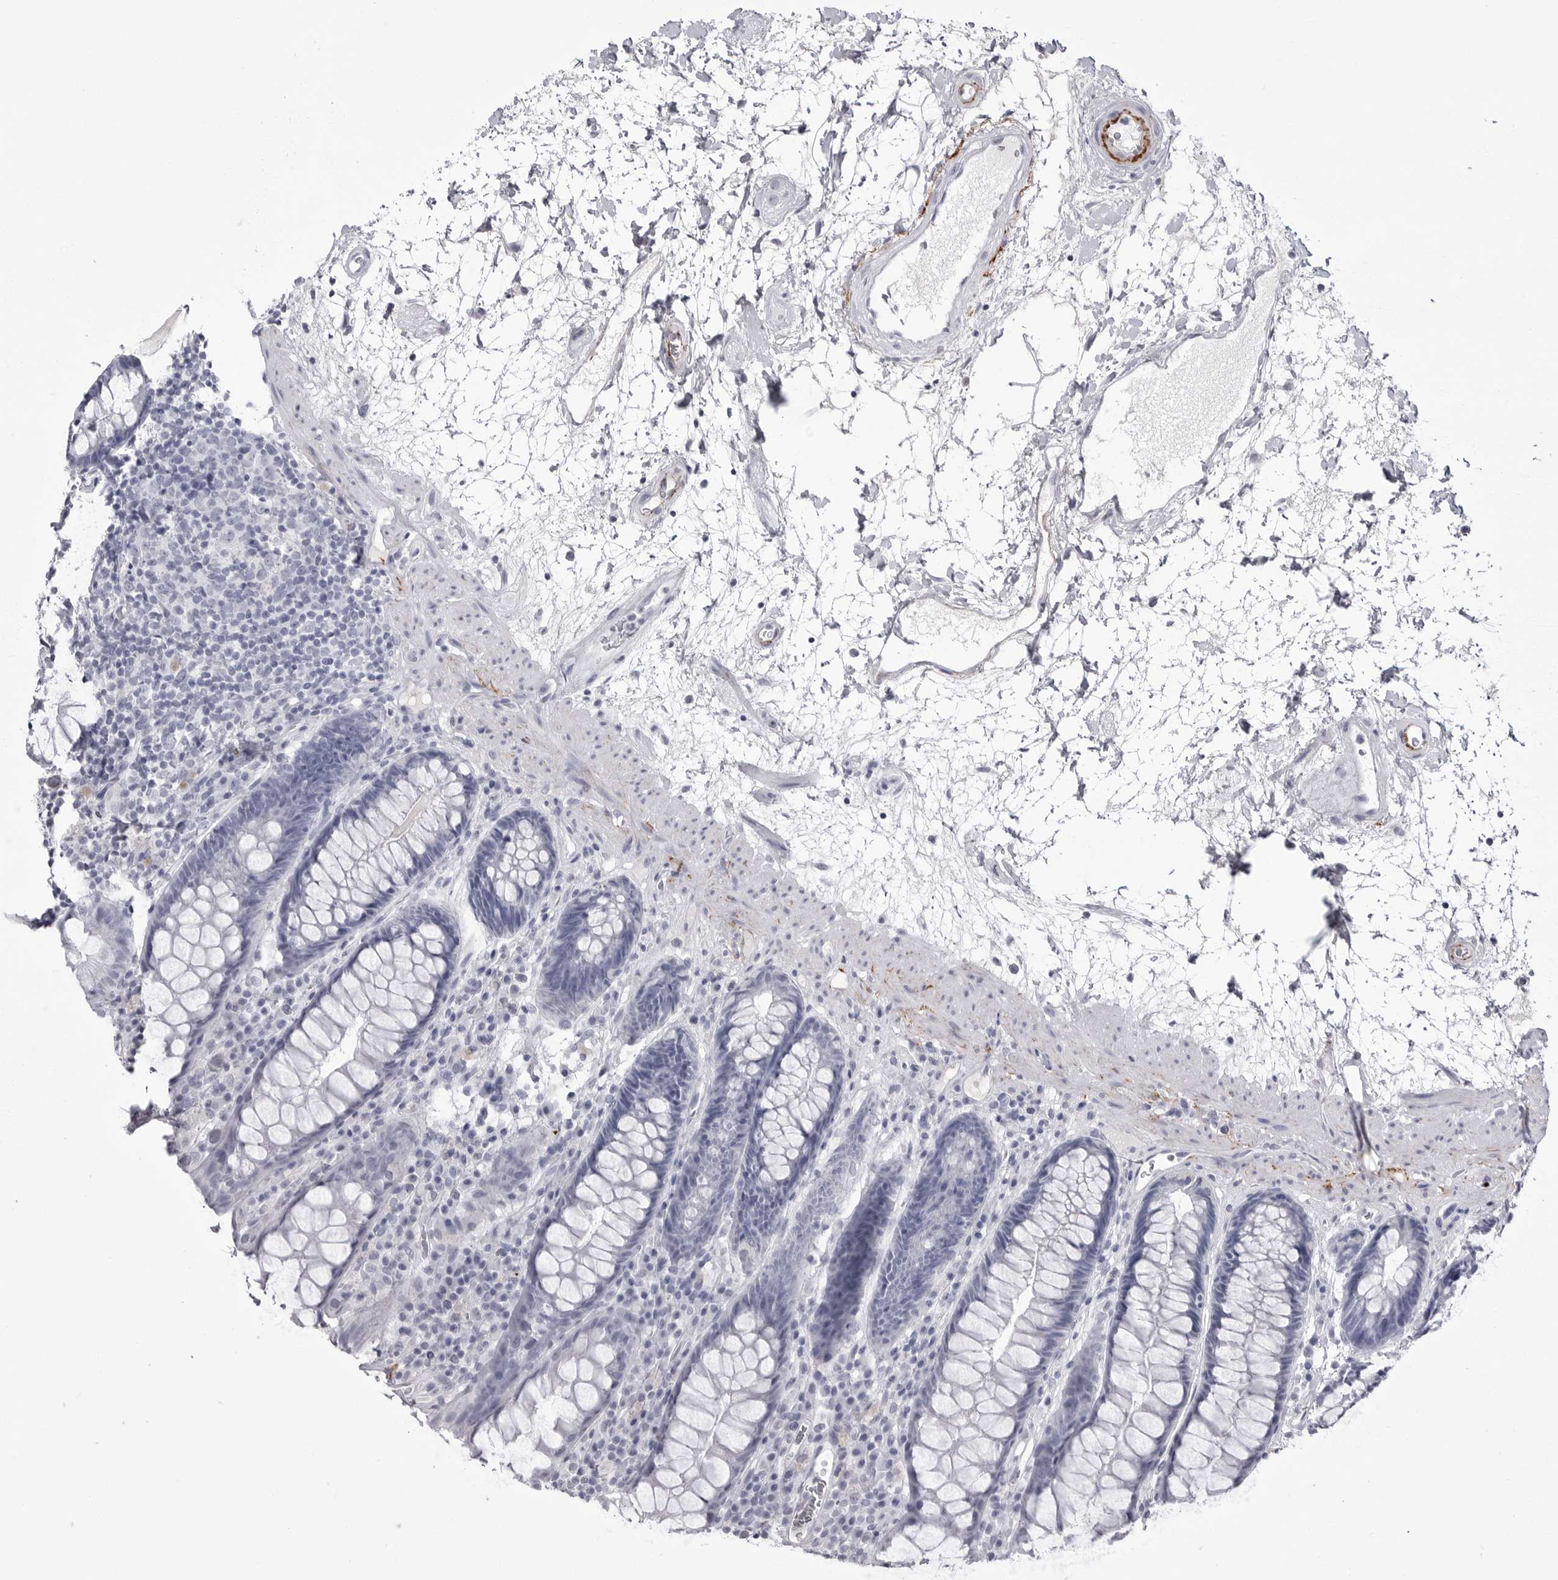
{"staining": {"intensity": "negative", "quantity": "none", "location": "none"}, "tissue": "rectum", "cell_type": "Glandular cells", "image_type": "normal", "snomed": [{"axis": "morphology", "description": "Normal tissue, NOS"}, {"axis": "topography", "description": "Rectum"}], "caption": "A photomicrograph of rectum stained for a protein exhibits no brown staining in glandular cells. (Stains: DAB immunohistochemistry with hematoxylin counter stain, Microscopy: brightfield microscopy at high magnification).", "gene": "COL26A1", "patient": {"sex": "male", "age": 64}}